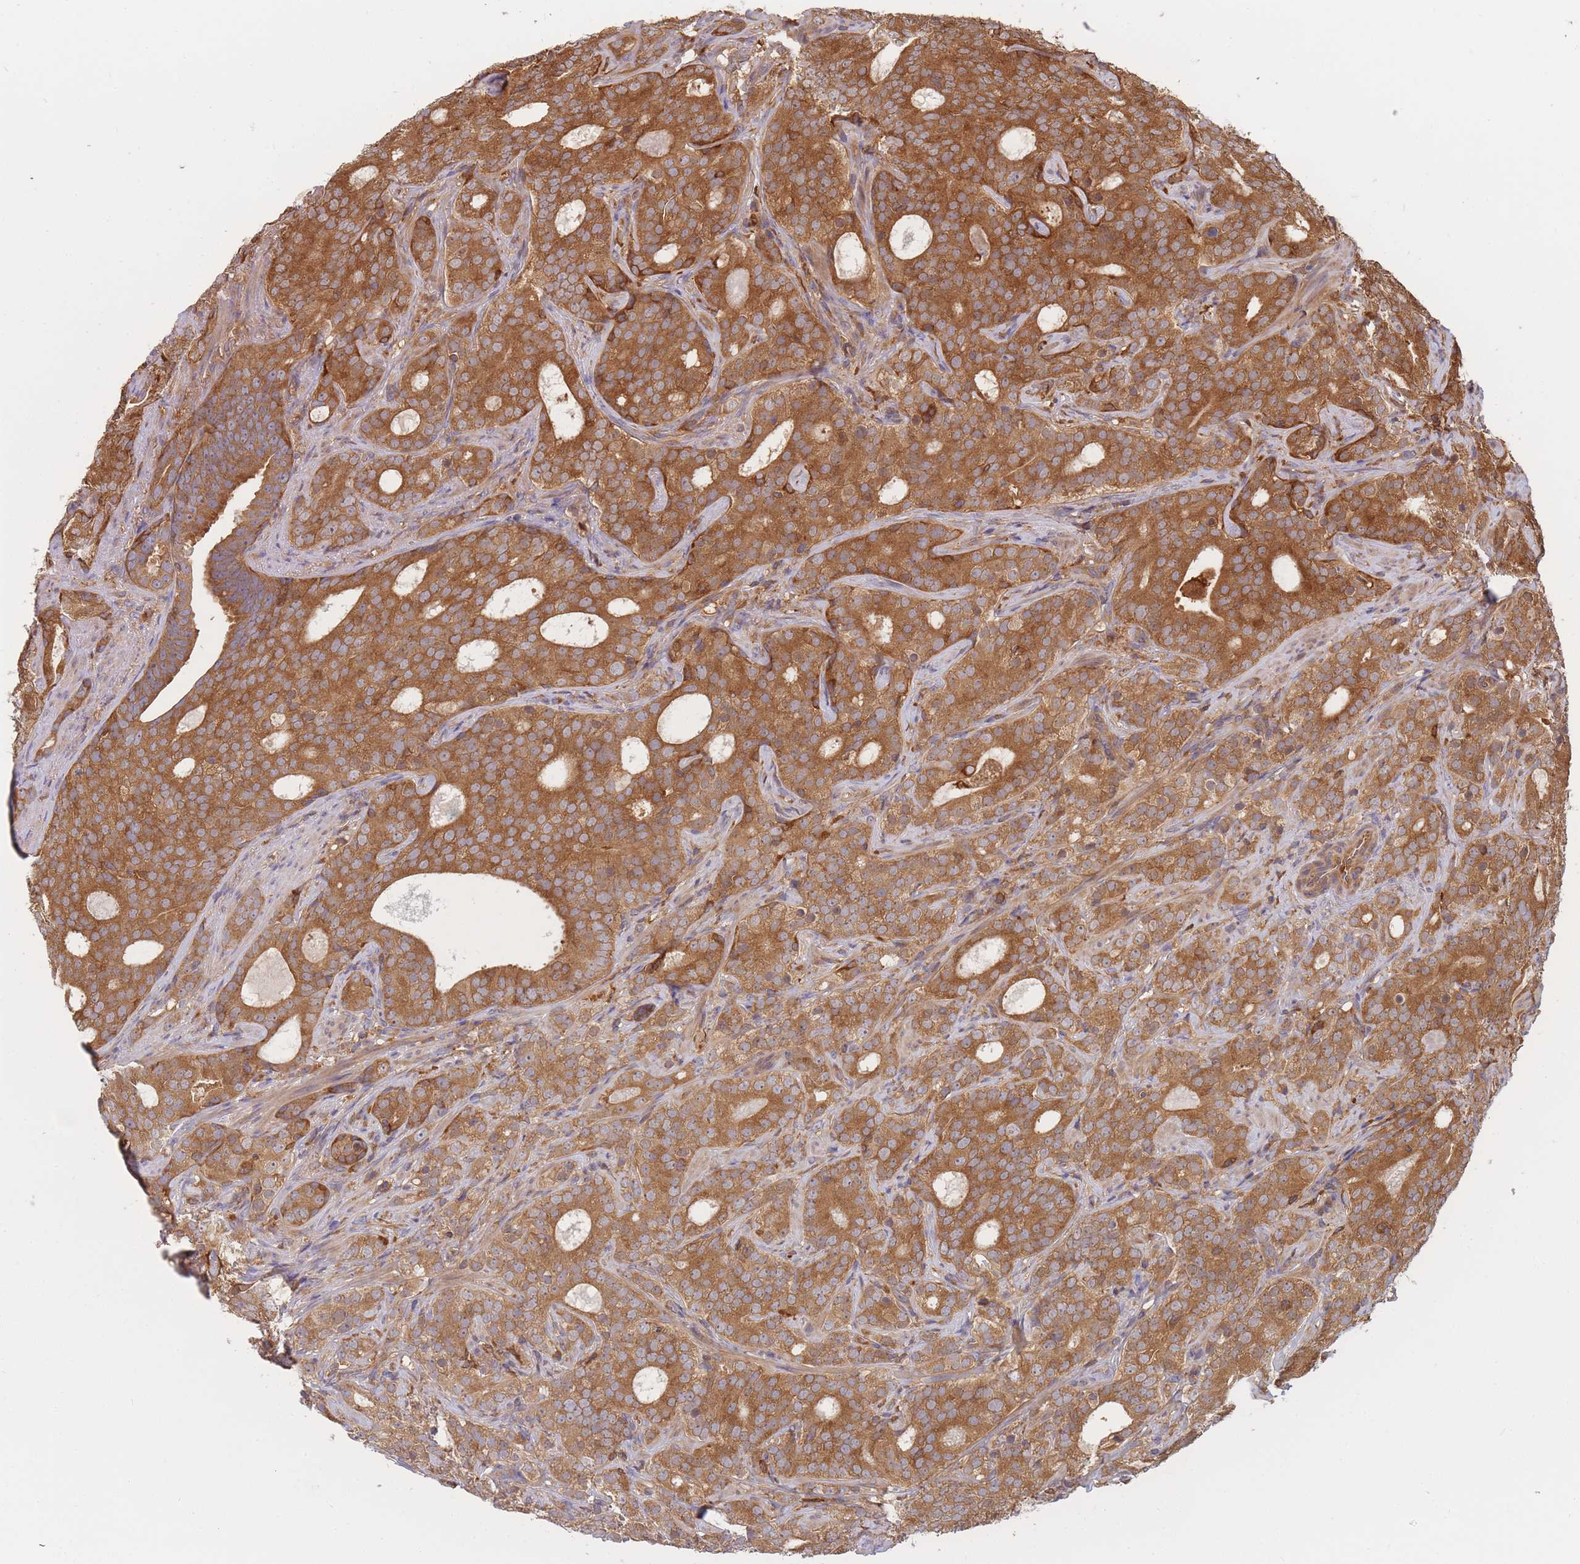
{"staining": {"intensity": "strong", "quantity": ">75%", "location": "cytoplasmic/membranous"}, "tissue": "prostate cancer", "cell_type": "Tumor cells", "image_type": "cancer", "snomed": [{"axis": "morphology", "description": "Adenocarcinoma, High grade"}, {"axis": "topography", "description": "Prostate"}], "caption": "Immunohistochemistry of high-grade adenocarcinoma (prostate) exhibits high levels of strong cytoplasmic/membranous expression in about >75% of tumor cells. The staining was performed using DAB, with brown indicating positive protein expression. Nuclei are stained blue with hematoxylin.", "gene": "SLC4A9", "patient": {"sex": "male", "age": 64}}